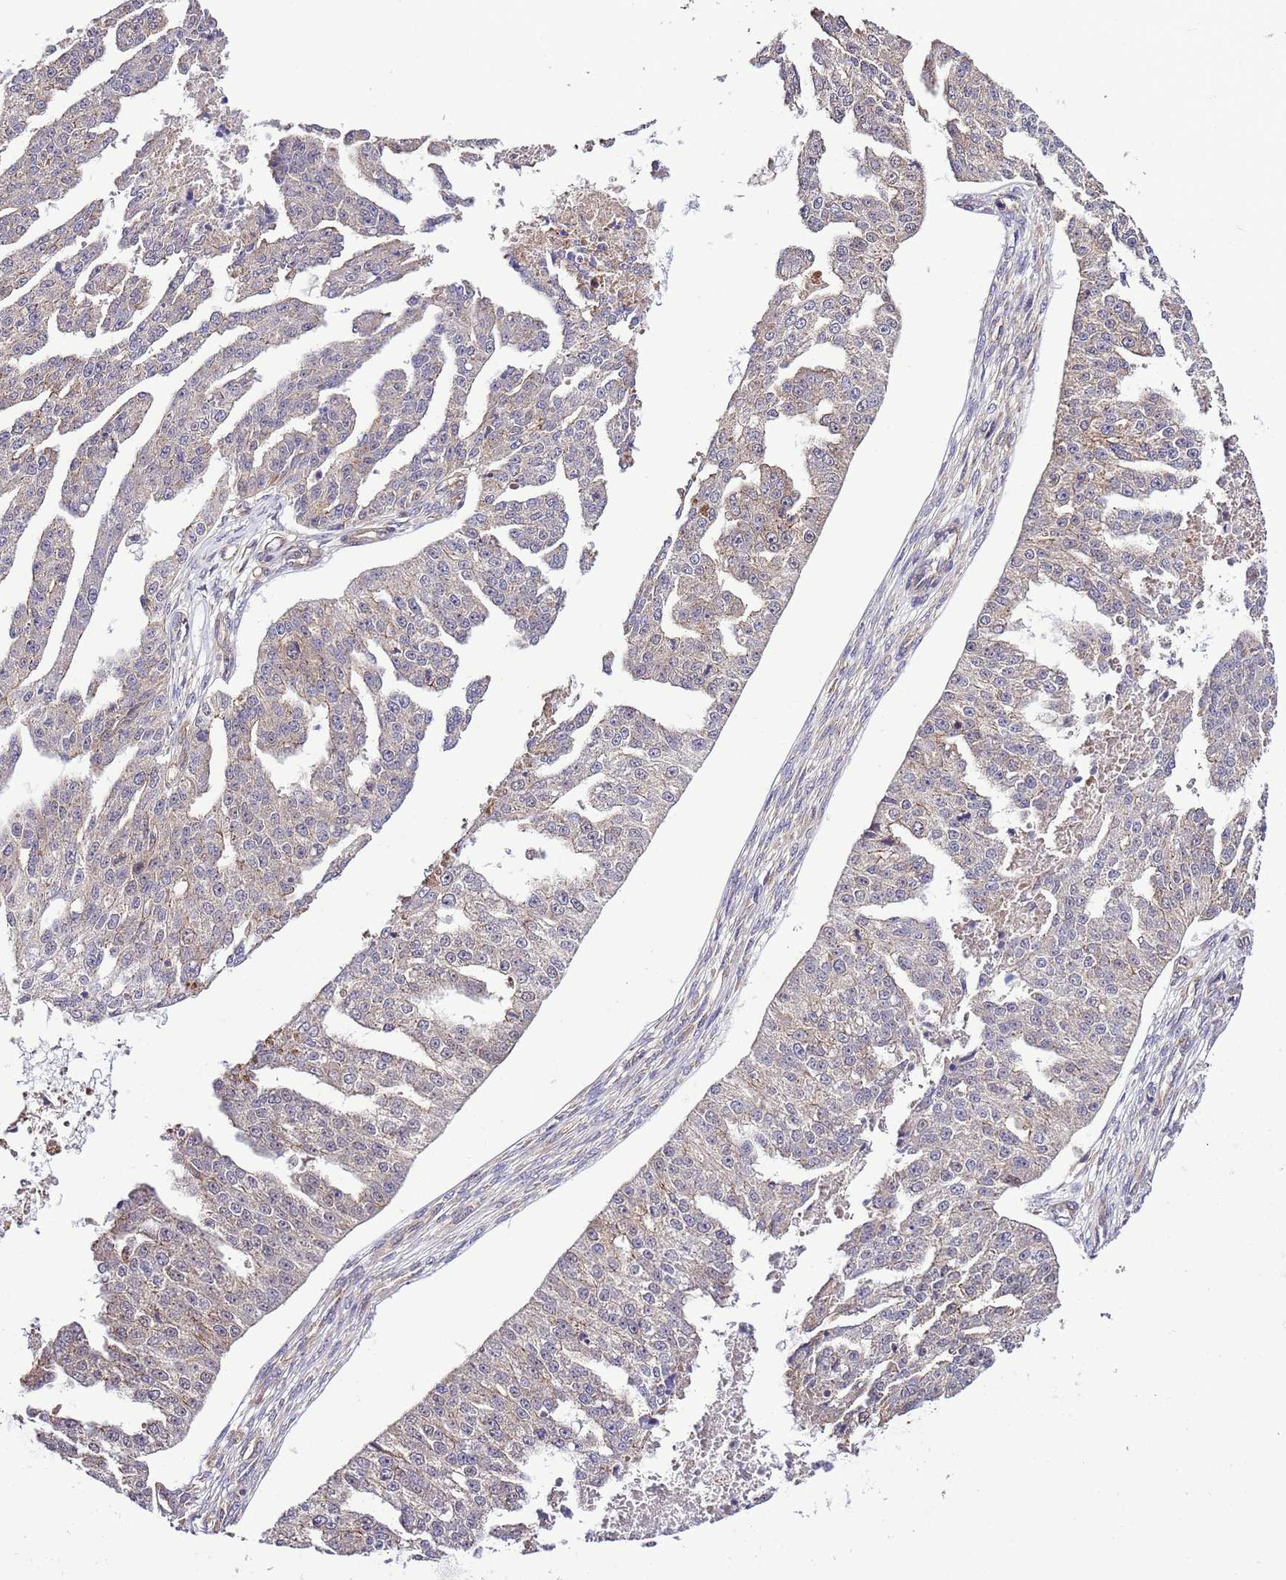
{"staining": {"intensity": "weak", "quantity": "25%-75%", "location": "cytoplasmic/membranous"}, "tissue": "ovarian cancer", "cell_type": "Tumor cells", "image_type": "cancer", "snomed": [{"axis": "morphology", "description": "Cystadenocarcinoma, serous, NOS"}, {"axis": "topography", "description": "Ovary"}], "caption": "This photomicrograph displays serous cystadenocarcinoma (ovarian) stained with immunohistochemistry to label a protein in brown. The cytoplasmic/membranous of tumor cells show weak positivity for the protein. Nuclei are counter-stained blue.", "gene": "DONSON", "patient": {"sex": "female", "age": 58}}